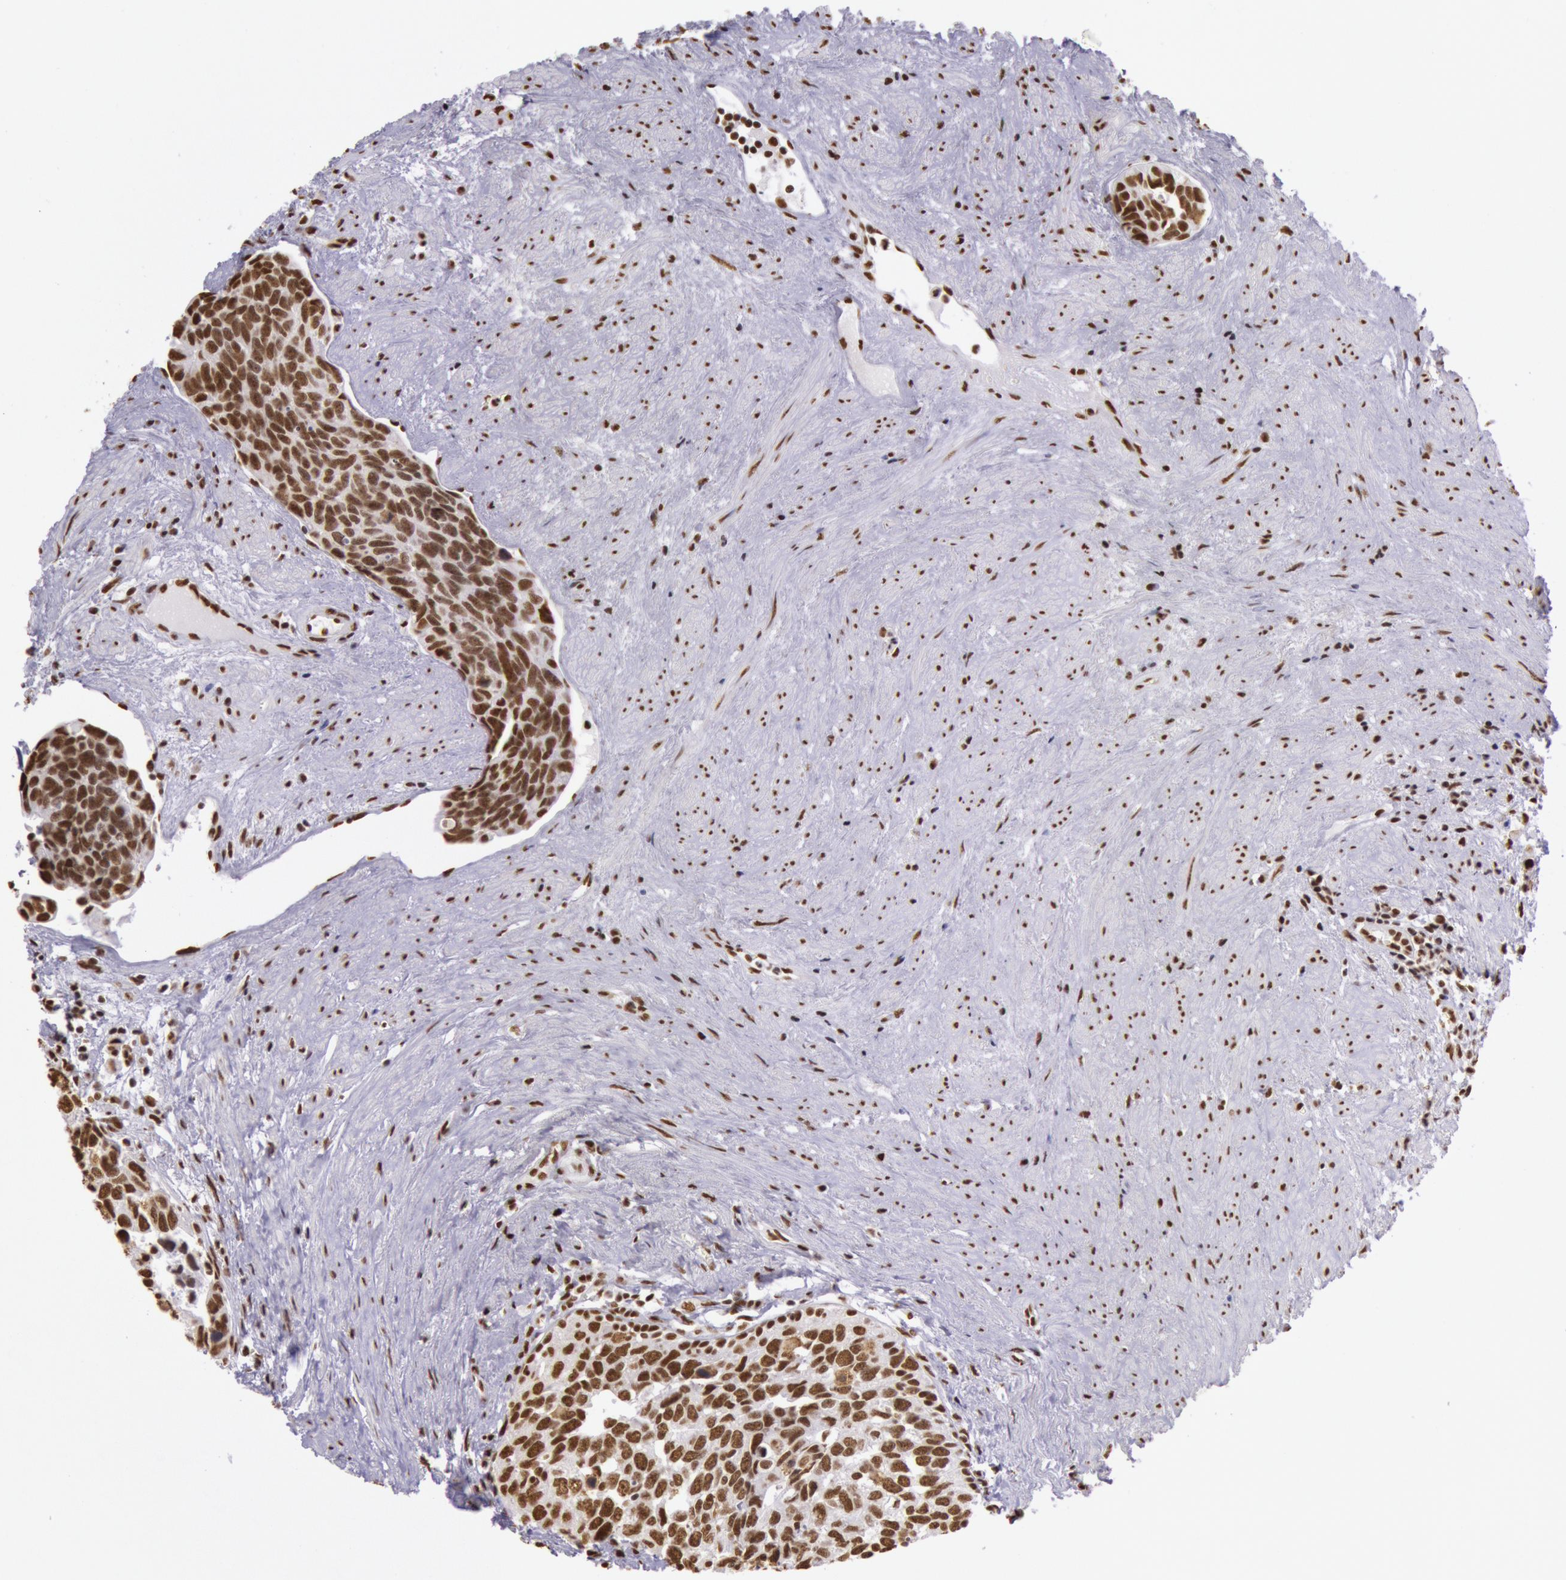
{"staining": {"intensity": "strong", "quantity": ">75%", "location": "nuclear"}, "tissue": "urothelial cancer", "cell_type": "Tumor cells", "image_type": "cancer", "snomed": [{"axis": "morphology", "description": "Urothelial carcinoma, High grade"}, {"axis": "topography", "description": "Urinary bladder"}], "caption": "Strong nuclear protein expression is present in approximately >75% of tumor cells in urothelial cancer.", "gene": "HNRNPH2", "patient": {"sex": "male", "age": 81}}